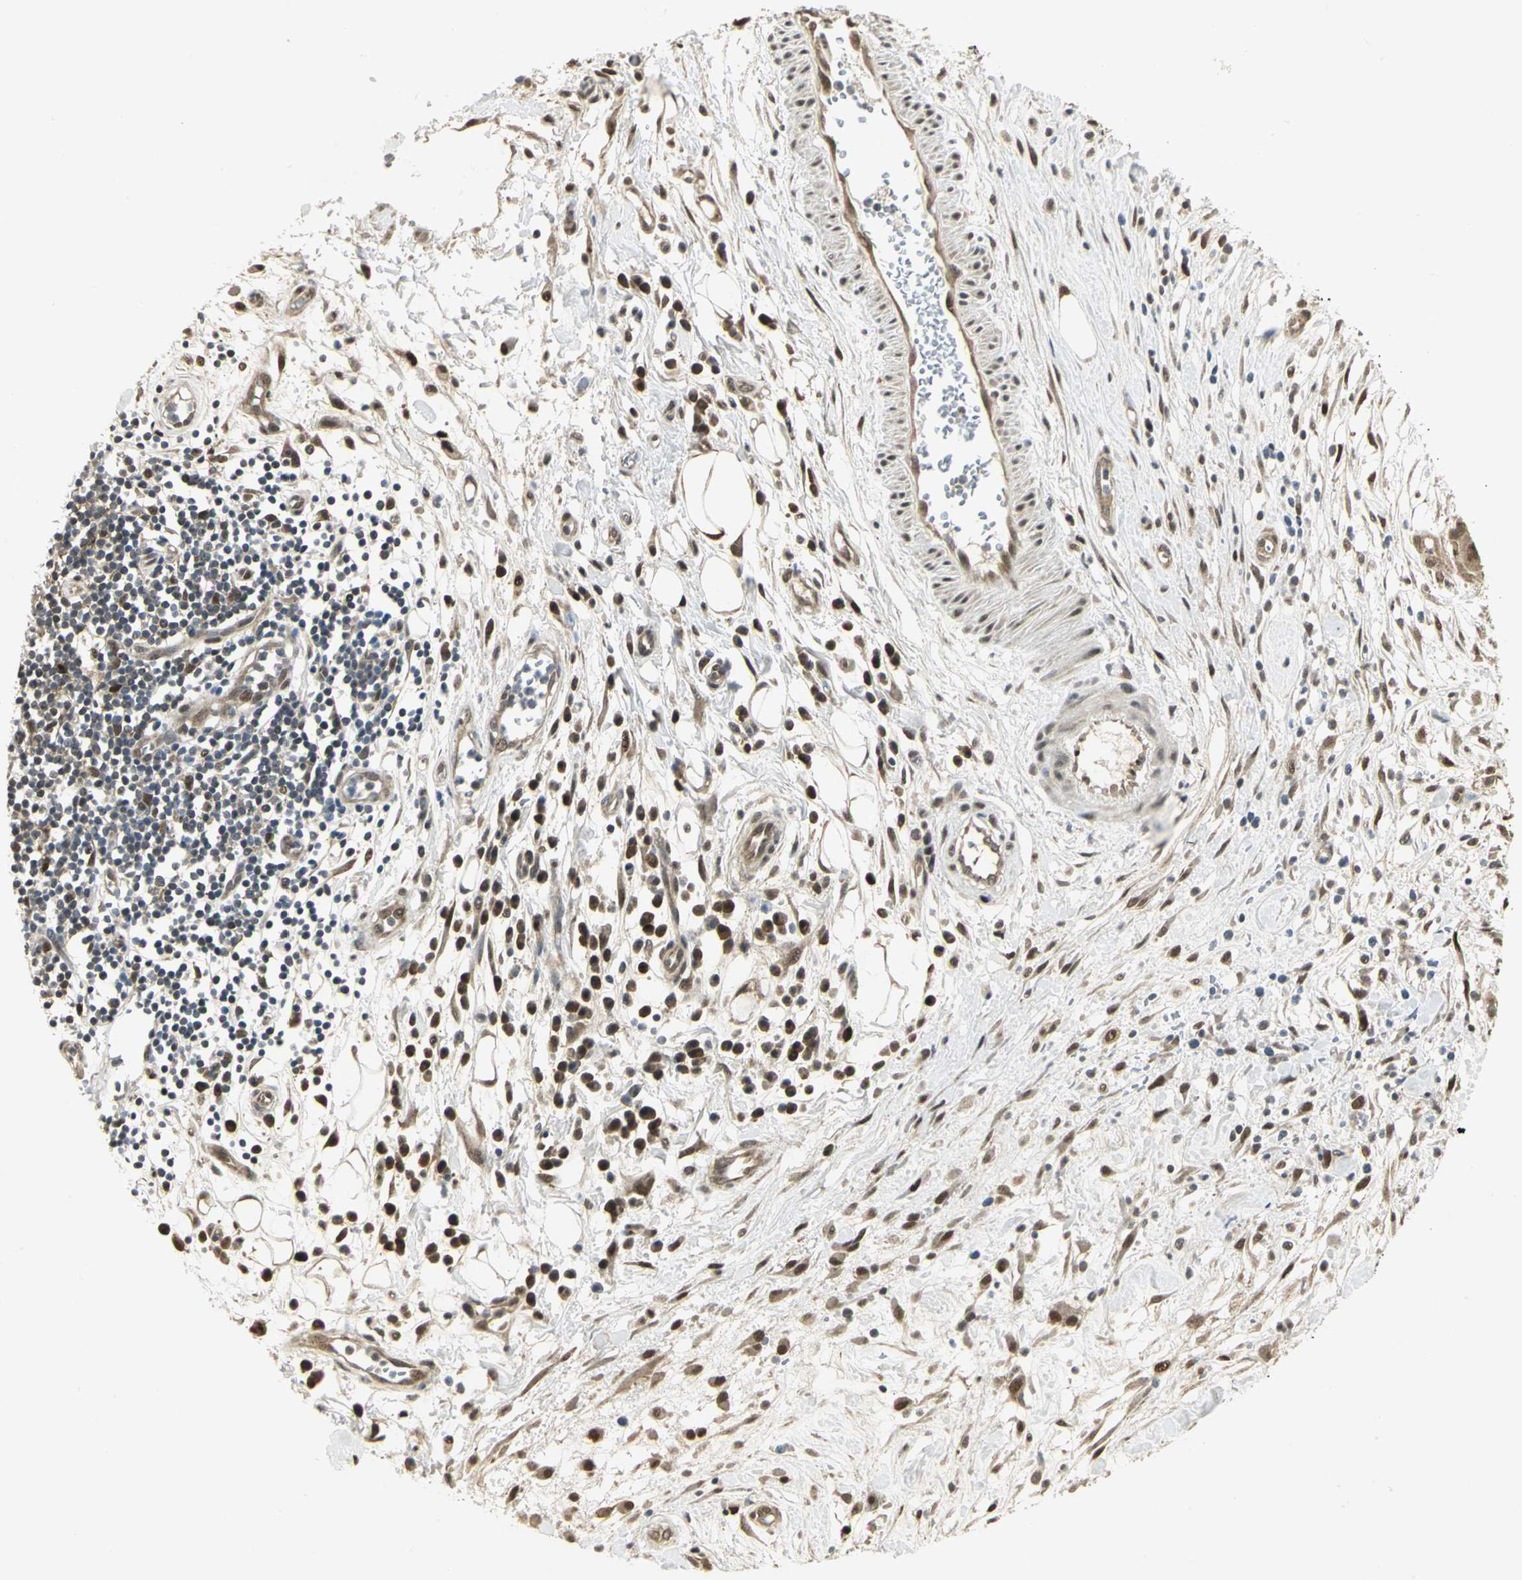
{"staining": {"intensity": "moderate", "quantity": ">75%", "location": "cytoplasmic/membranous,nuclear"}, "tissue": "pancreatic cancer", "cell_type": "Tumor cells", "image_type": "cancer", "snomed": [{"axis": "morphology", "description": "Adenocarcinoma, NOS"}, {"axis": "topography", "description": "Pancreas"}], "caption": "A photomicrograph of pancreatic cancer stained for a protein shows moderate cytoplasmic/membranous and nuclear brown staining in tumor cells. The staining is performed using DAB (3,3'-diaminobenzidine) brown chromogen to label protein expression. The nuclei are counter-stained blue using hematoxylin.", "gene": "PSMC4", "patient": {"sex": "female", "age": 60}}